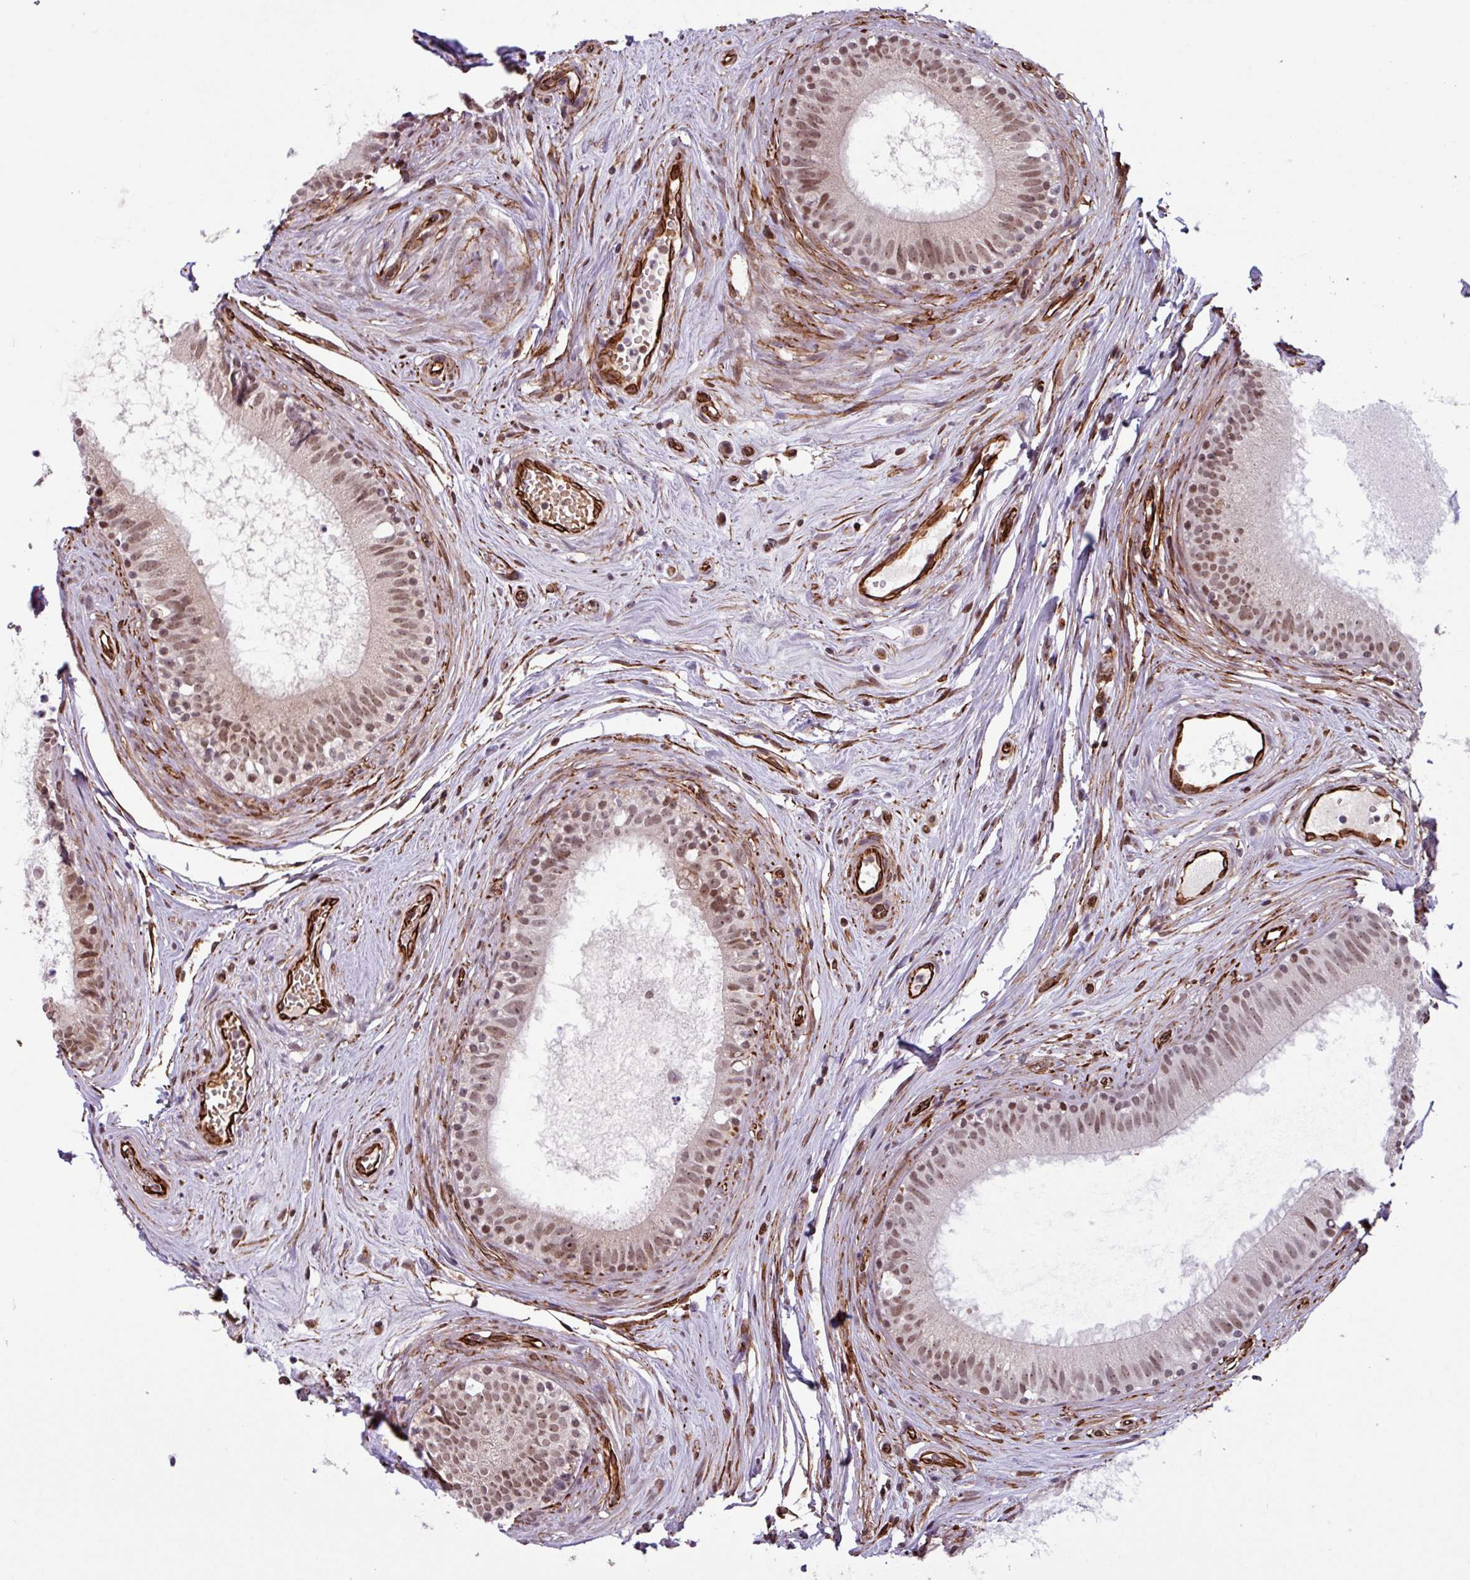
{"staining": {"intensity": "moderate", "quantity": ">75%", "location": "nuclear"}, "tissue": "epididymis", "cell_type": "Glandular cells", "image_type": "normal", "snomed": [{"axis": "morphology", "description": "Normal tissue, NOS"}, {"axis": "topography", "description": "Epididymis"}], "caption": "Moderate nuclear expression for a protein is seen in approximately >75% of glandular cells of unremarkable epididymis using immunohistochemistry.", "gene": "CHD3", "patient": {"sex": "male", "age": 74}}